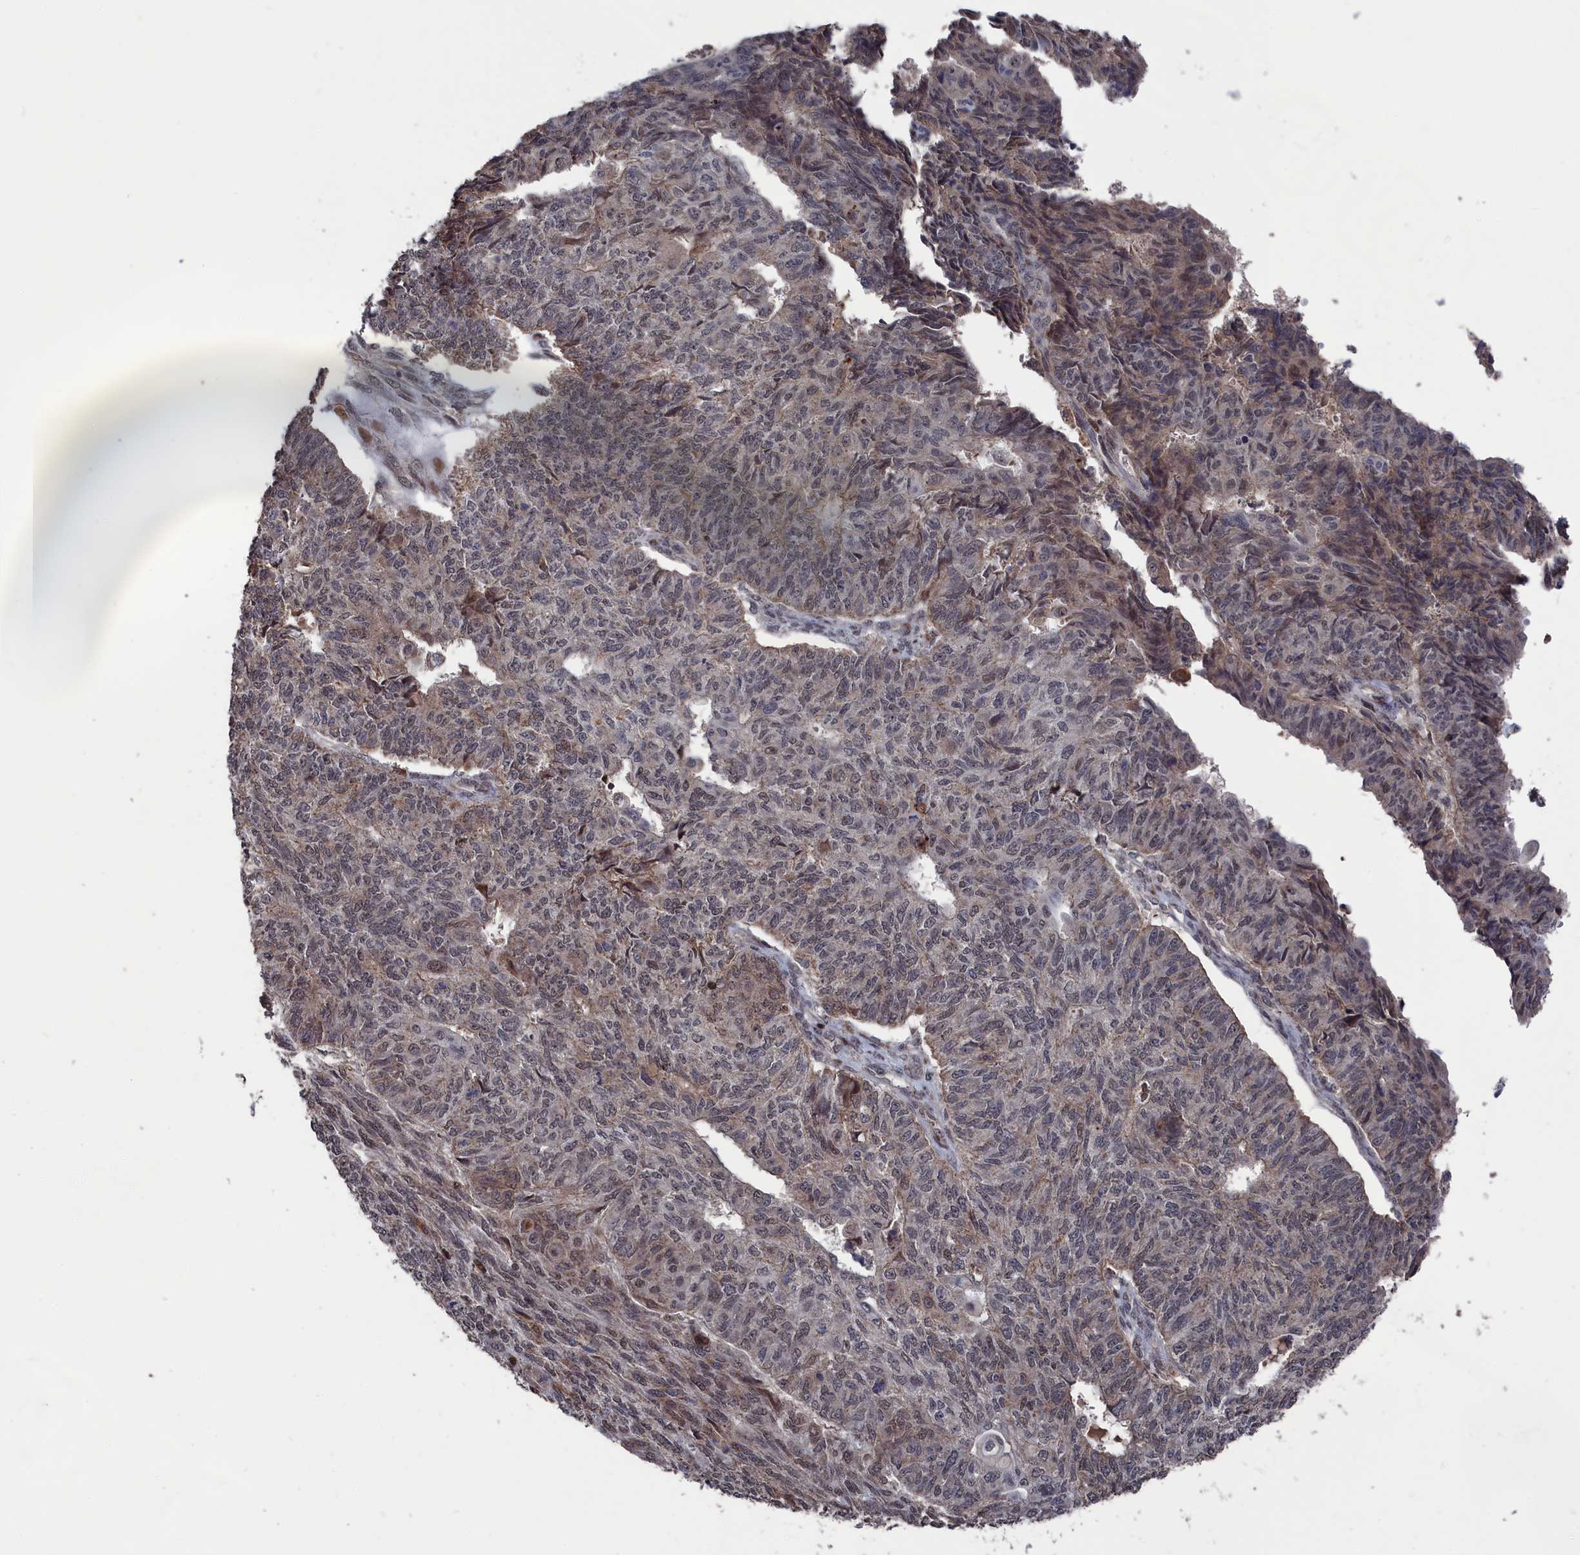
{"staining": {"intensity": "weak", "quantity": "25%-75%", "location": "cytoplasmic/membranous,nuclear"}, "tissue": "endometrial cancer", "cell_type": "Tumor cells", "image_type": "cancer", "snomed": [{"axis": "morphology", "description": "Adenocarcinoma, NOS"}, {"axis": "topography", "description": "Endometrium"}], "caption": "Tumor cells demonstrate low levels of weak cytoplasmic/membranous and nuclear positivity in about 25%-75% of cells in endometrial cancer (adenocarcinoma).", "gene": "CEACAM21", "patient": {"sex": "female", "age": 32}}